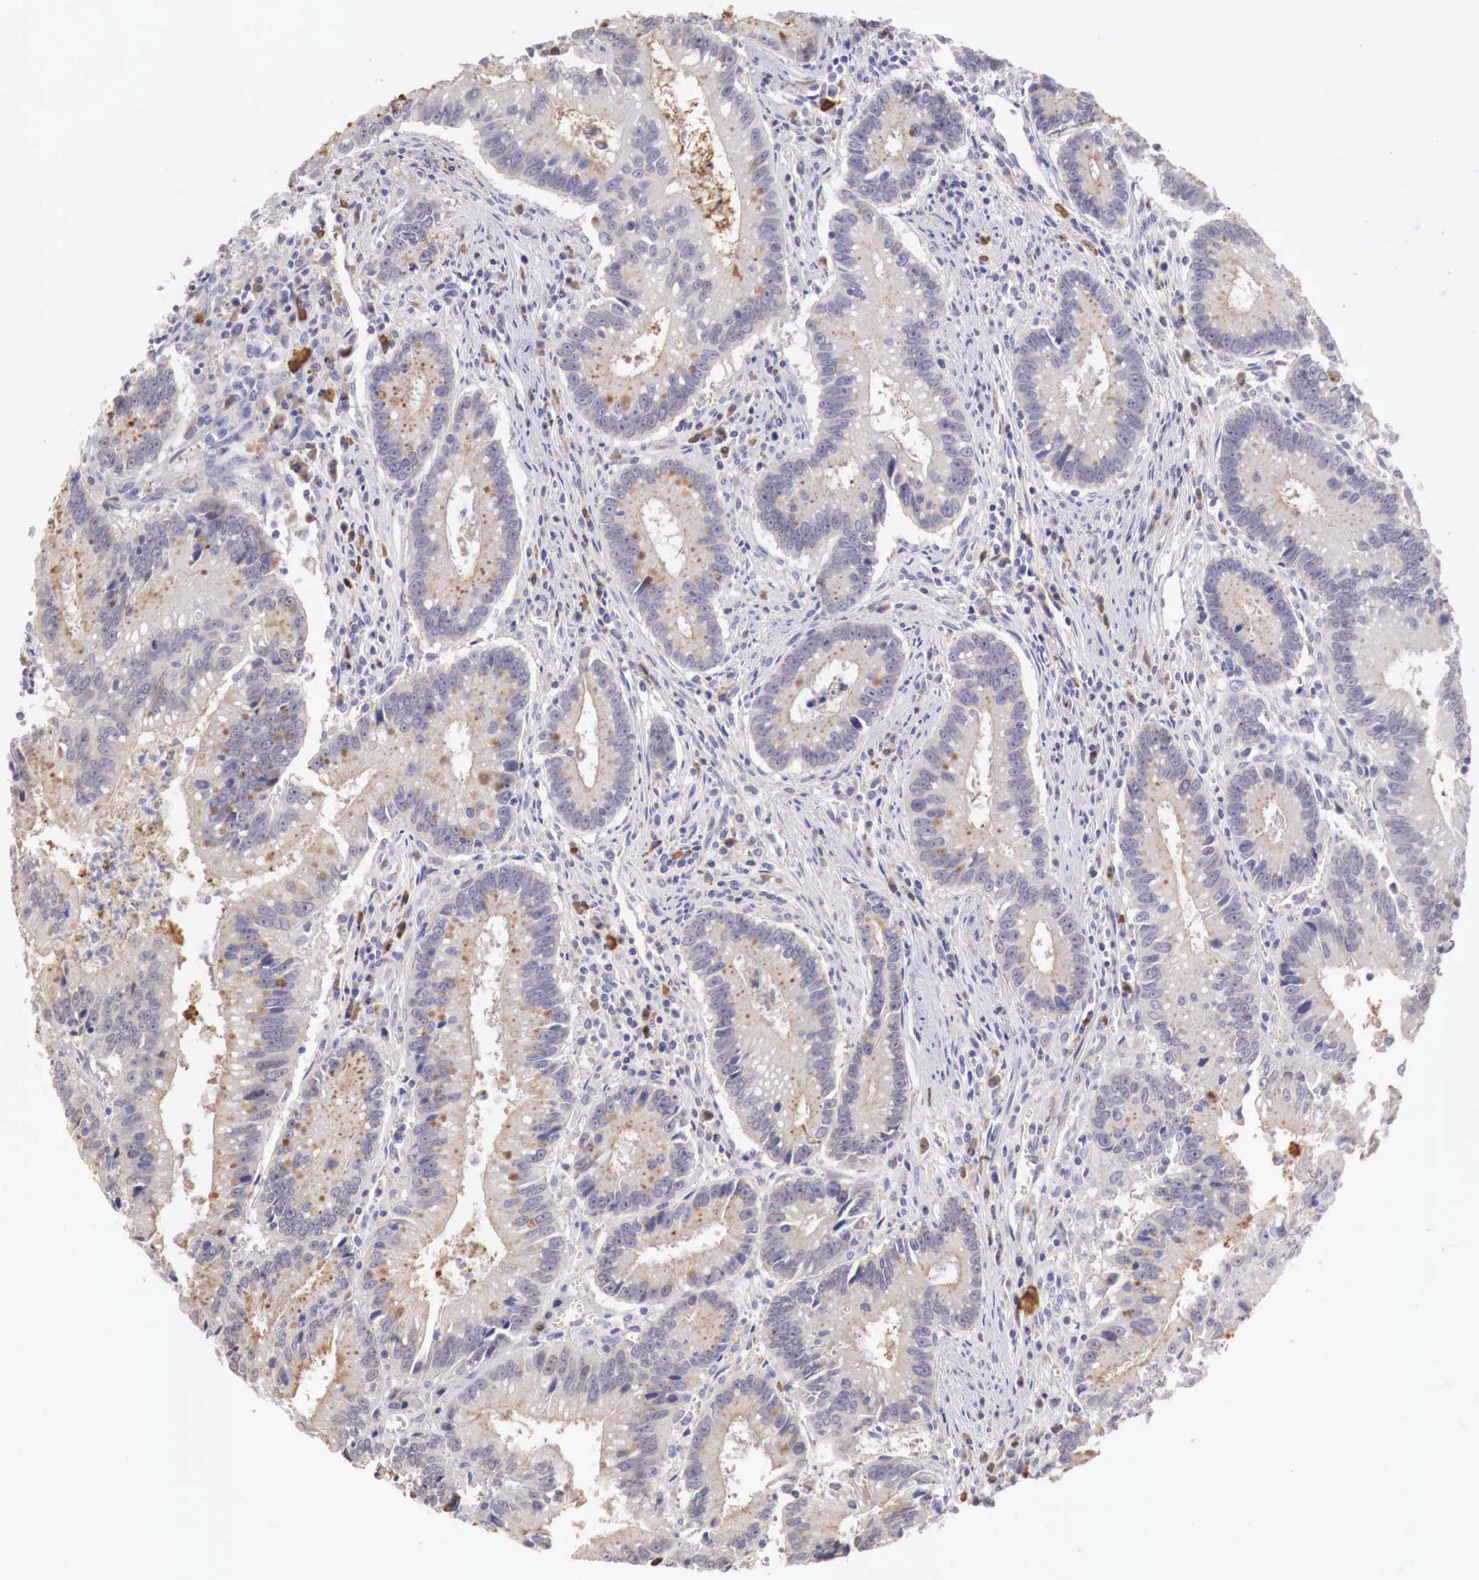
{"staining": {"intensity": "moderate", "quantity": "<25%", "location": "cytoplasmic/membranous"}, "tissue": "colorectal cancer", "cell_type": "Tumor cells", "image_type": "cancer", "snomed": [{"axis": "morphology", "description": "Adenocarcinoma, NOS"}, {"axis": "topography", "description": "Rectum"}], "caption": "This is a micrograph of IHC staining of colorectal cancer (adenocarcinoma), which shows moderate expression in the cytoplasmic/membranous of tumor cells.", "gene": "XPNPEP2", "patient": {"sex": "female", "age": 81}}